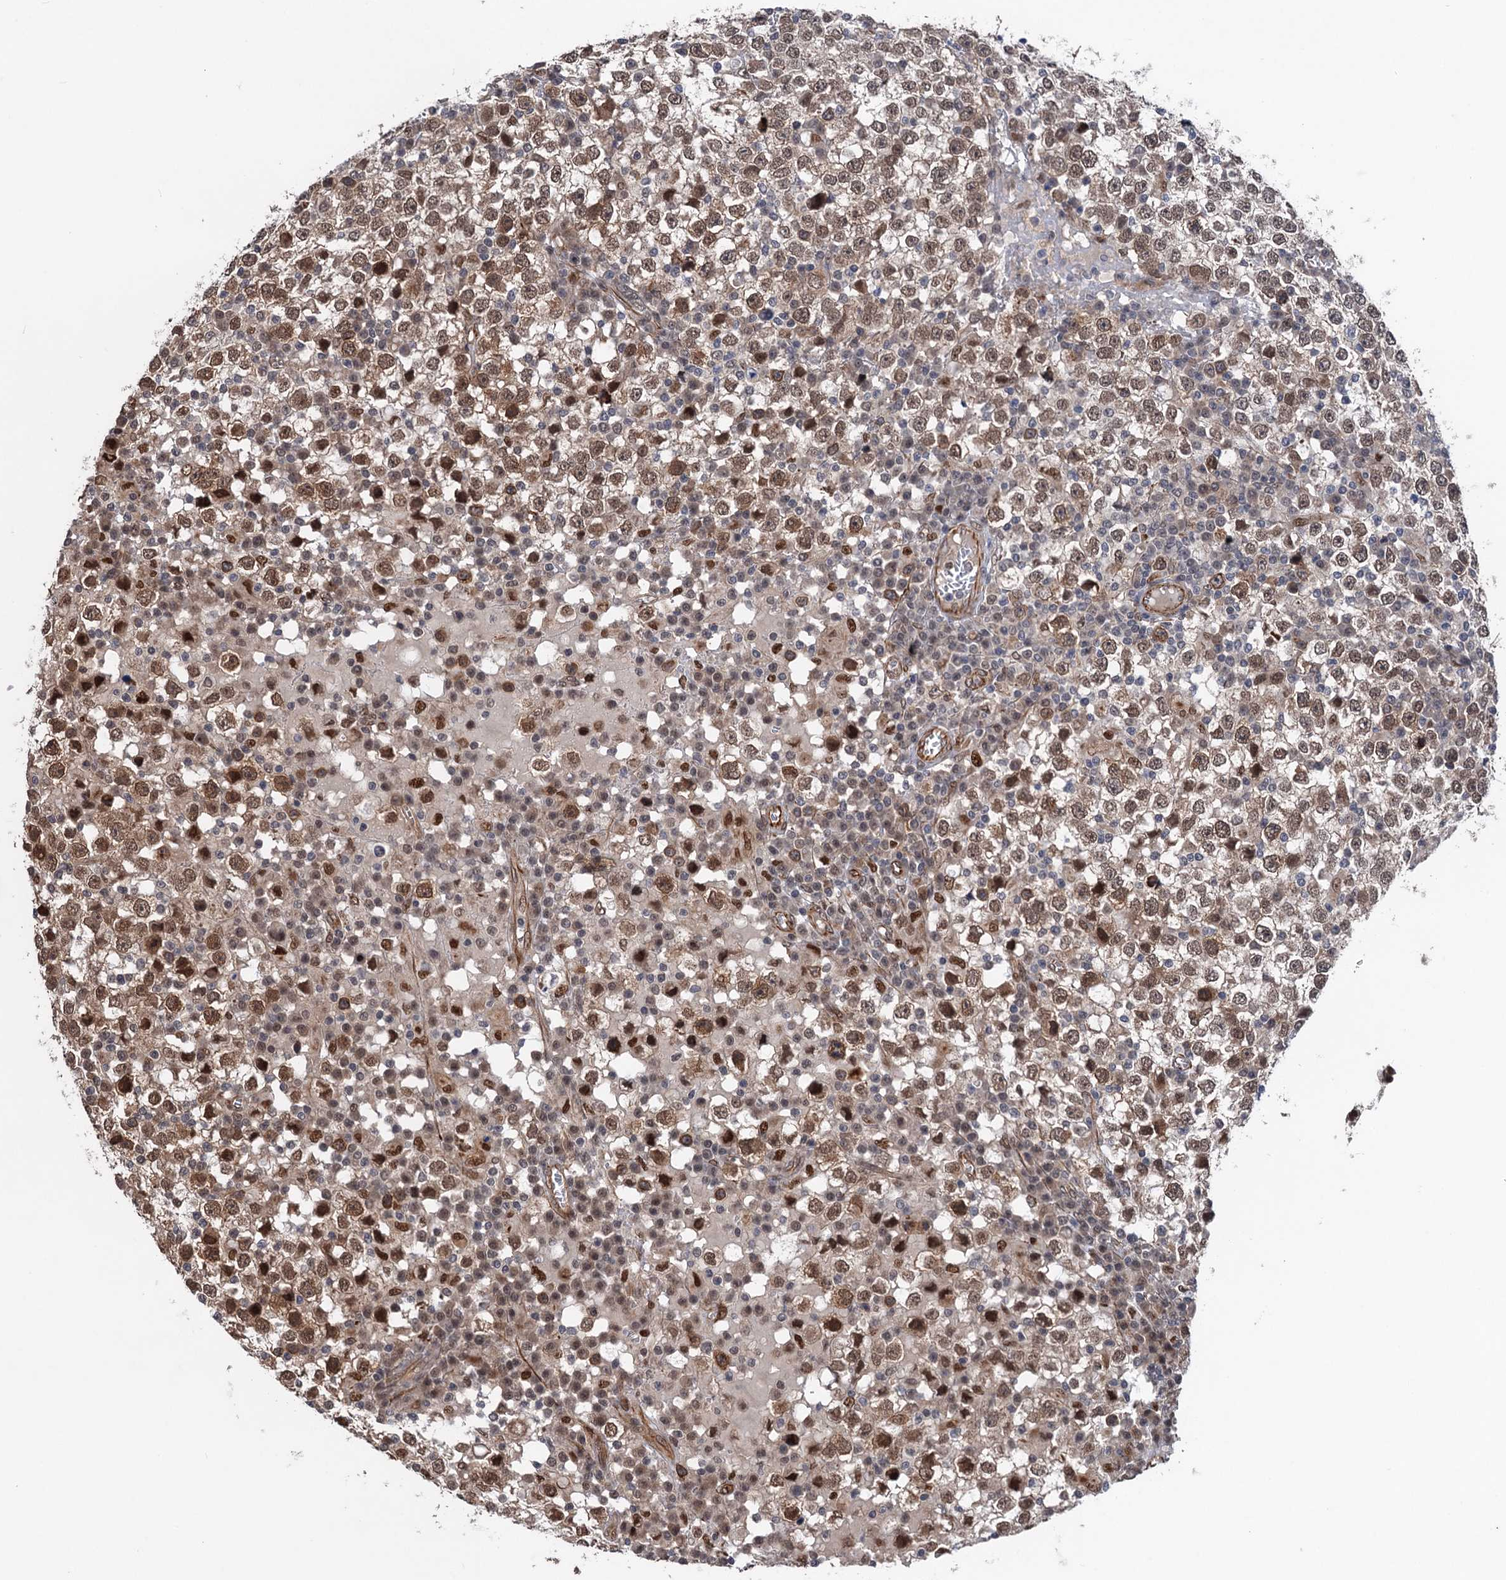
{"staining": {"intensity": "moderate", "quantity": ">75%", "location": "cytoplasmic/membranous,nuclear"}, "tissue": "testis cancer", "cell_type": "Tumor cells", "image_type": "cancer", "snomed": [{"axis": "morphology", "description": "Seminoma, NOS"}, {"axis": "topography", "description": "Testis"}], "caption": "A photomicrograph of human testis seminoma stained for a protein reveals moderate cytoplasmic/membranous and nuclear brown staining in tumor cells.", "gene": "TTC31", "patient": {"sex": "male", "age": 65}}